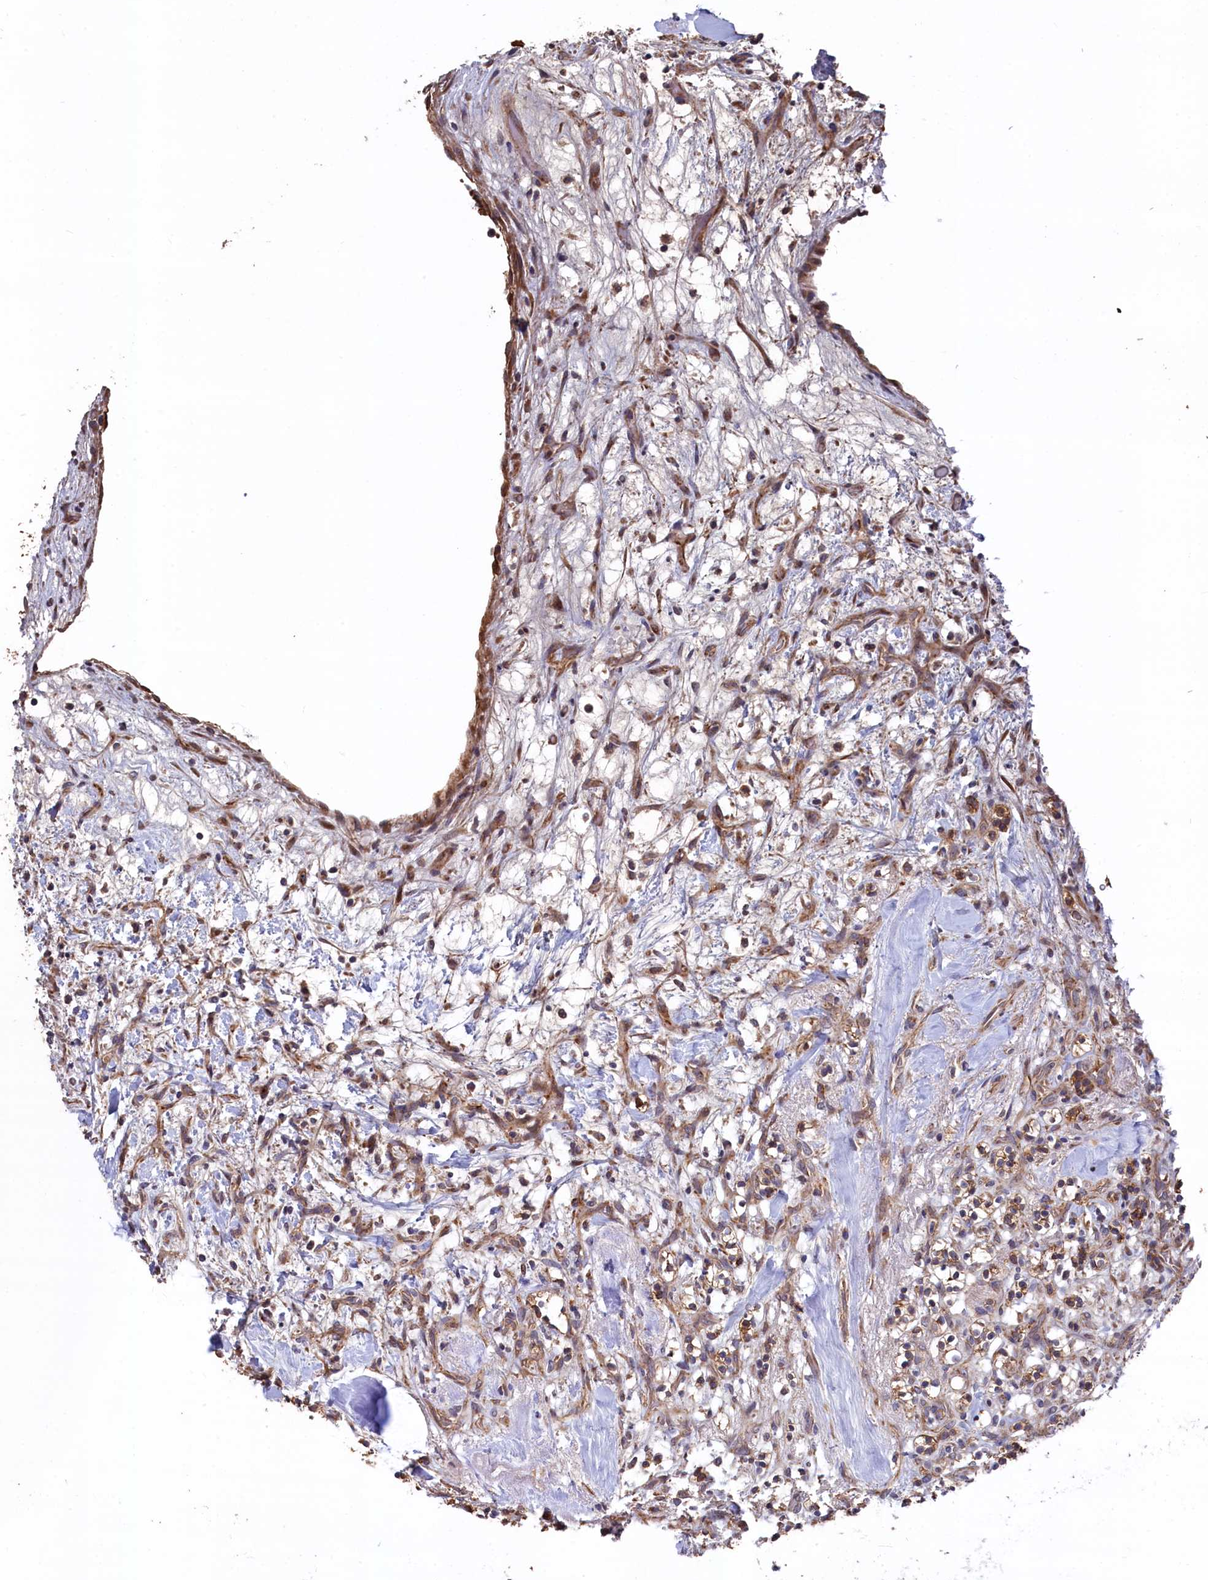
{"staining": {"intensity": "weak", "quantity": ">75%", "location": "cytoplasmic/membranous"}, "tissue": "renal cancer", "cell_type": "Tumor cells", "image_type": "cancer", "snomed": [{"axis": "morphology", "description": "Adenocarcinoma, NOS"}, {"axis": "topography", "description": "Kidney"}], "caption": "Immunohistochemical staining of adenocarcinoma (renal) reveals low levels of weak cytoplasmic/membranous staining in approximately >75% of tumor cells.", "gene": "SLC12A4", "patient": {"sex": "male", "age": 77}}